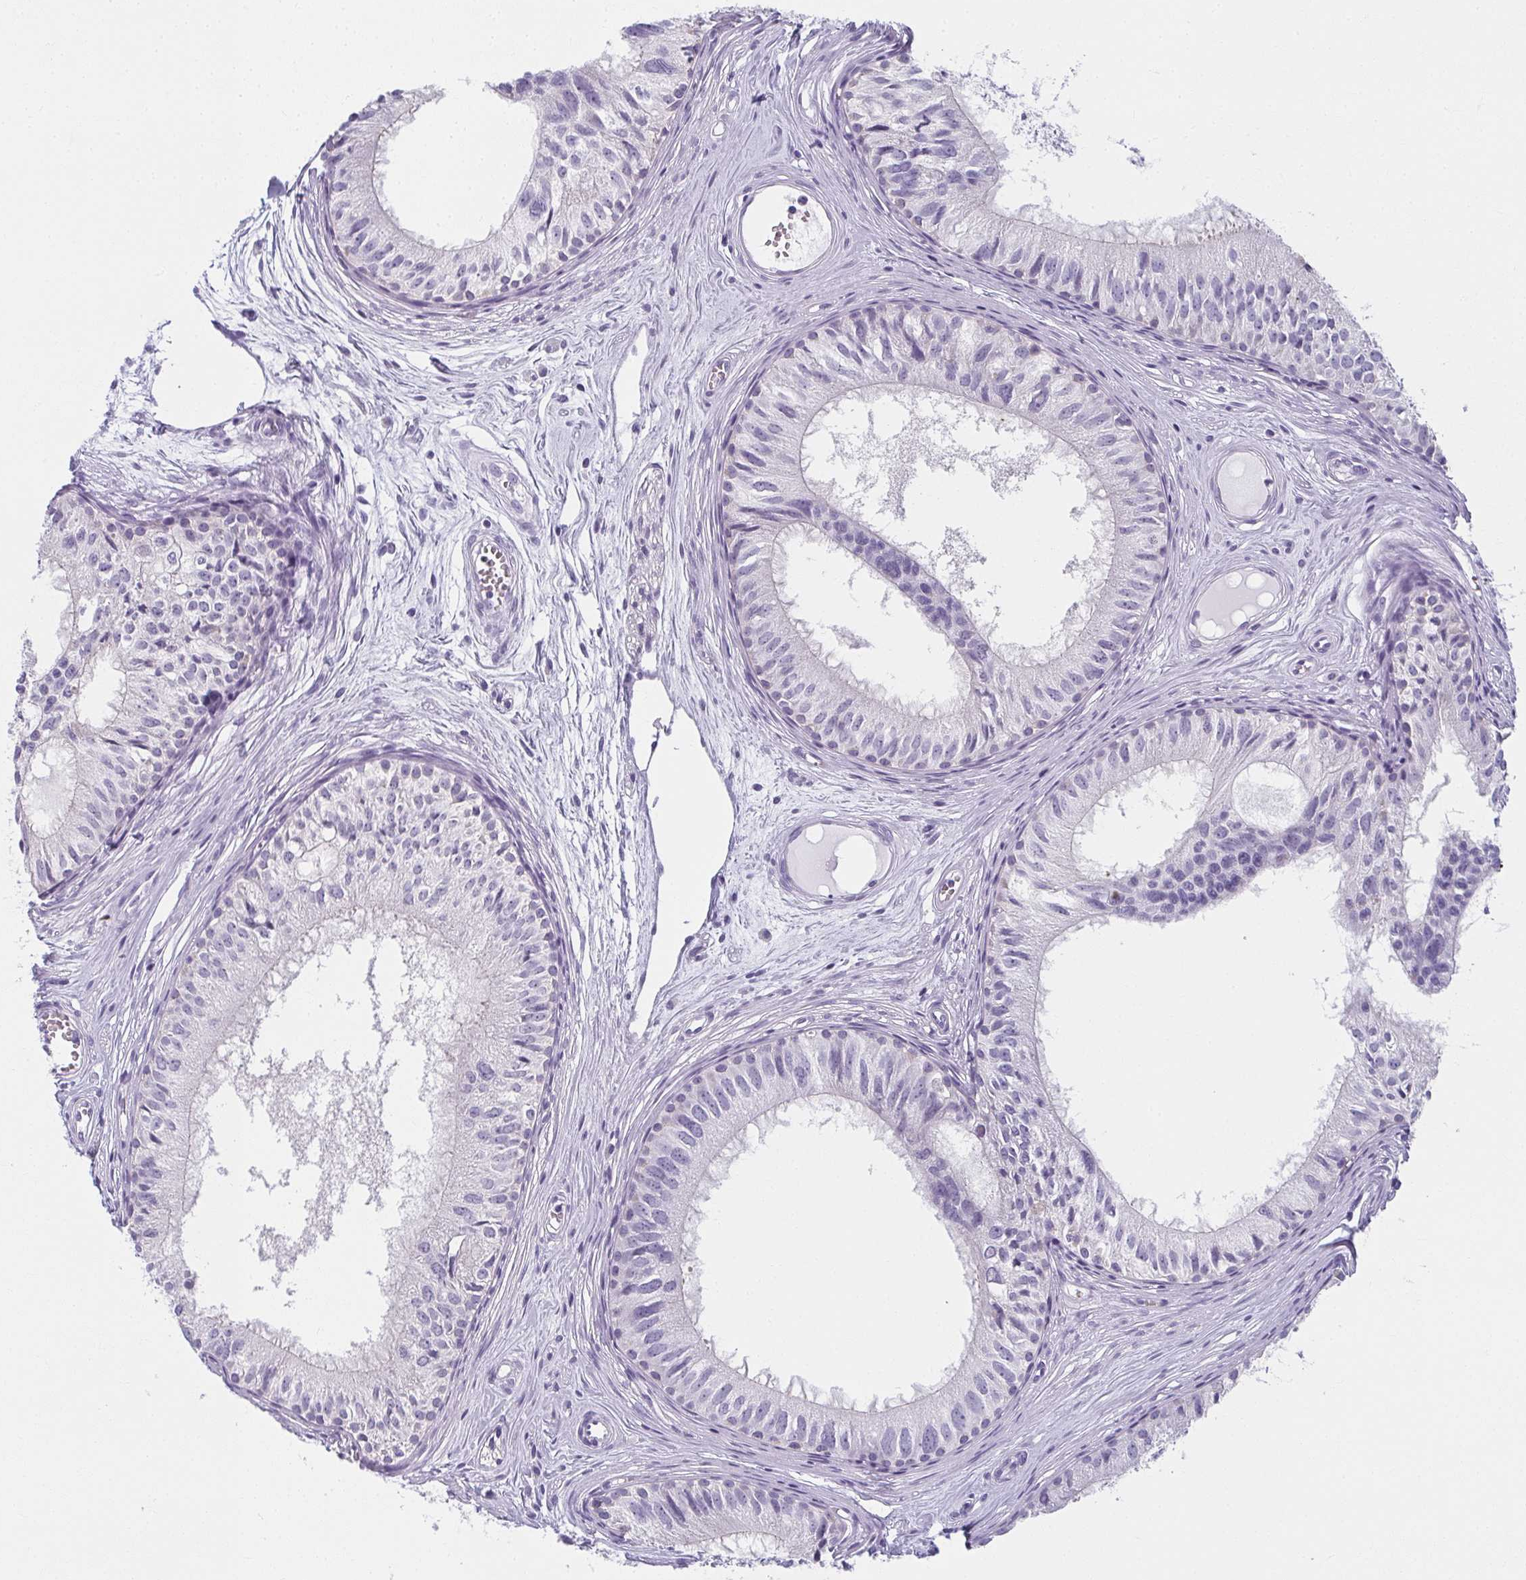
{"staining": {"intensity": "negative", "quantity": "none", "location": "none"}, "tissue": "epididymis", "cell_type": "Glandular cells", "image_type": "normal", "snomed": [{"axis": "morphology", "description": "Normal tissue, NOS"}, {"axis": "topography", "description": "Epididymis"}], "caption": "An immunohistochemistry (IHC) histopathology image of benign epididymis is shown. There is no staining in glandular cells of epididymis. The staining was performed using DAB to visualize the protein expression in brown, while the nuclei were stained in blue with hematoxylin (Magnification: 20x).", "gene": "MOBP", "patient": {"sex": "male", "age": 25}}